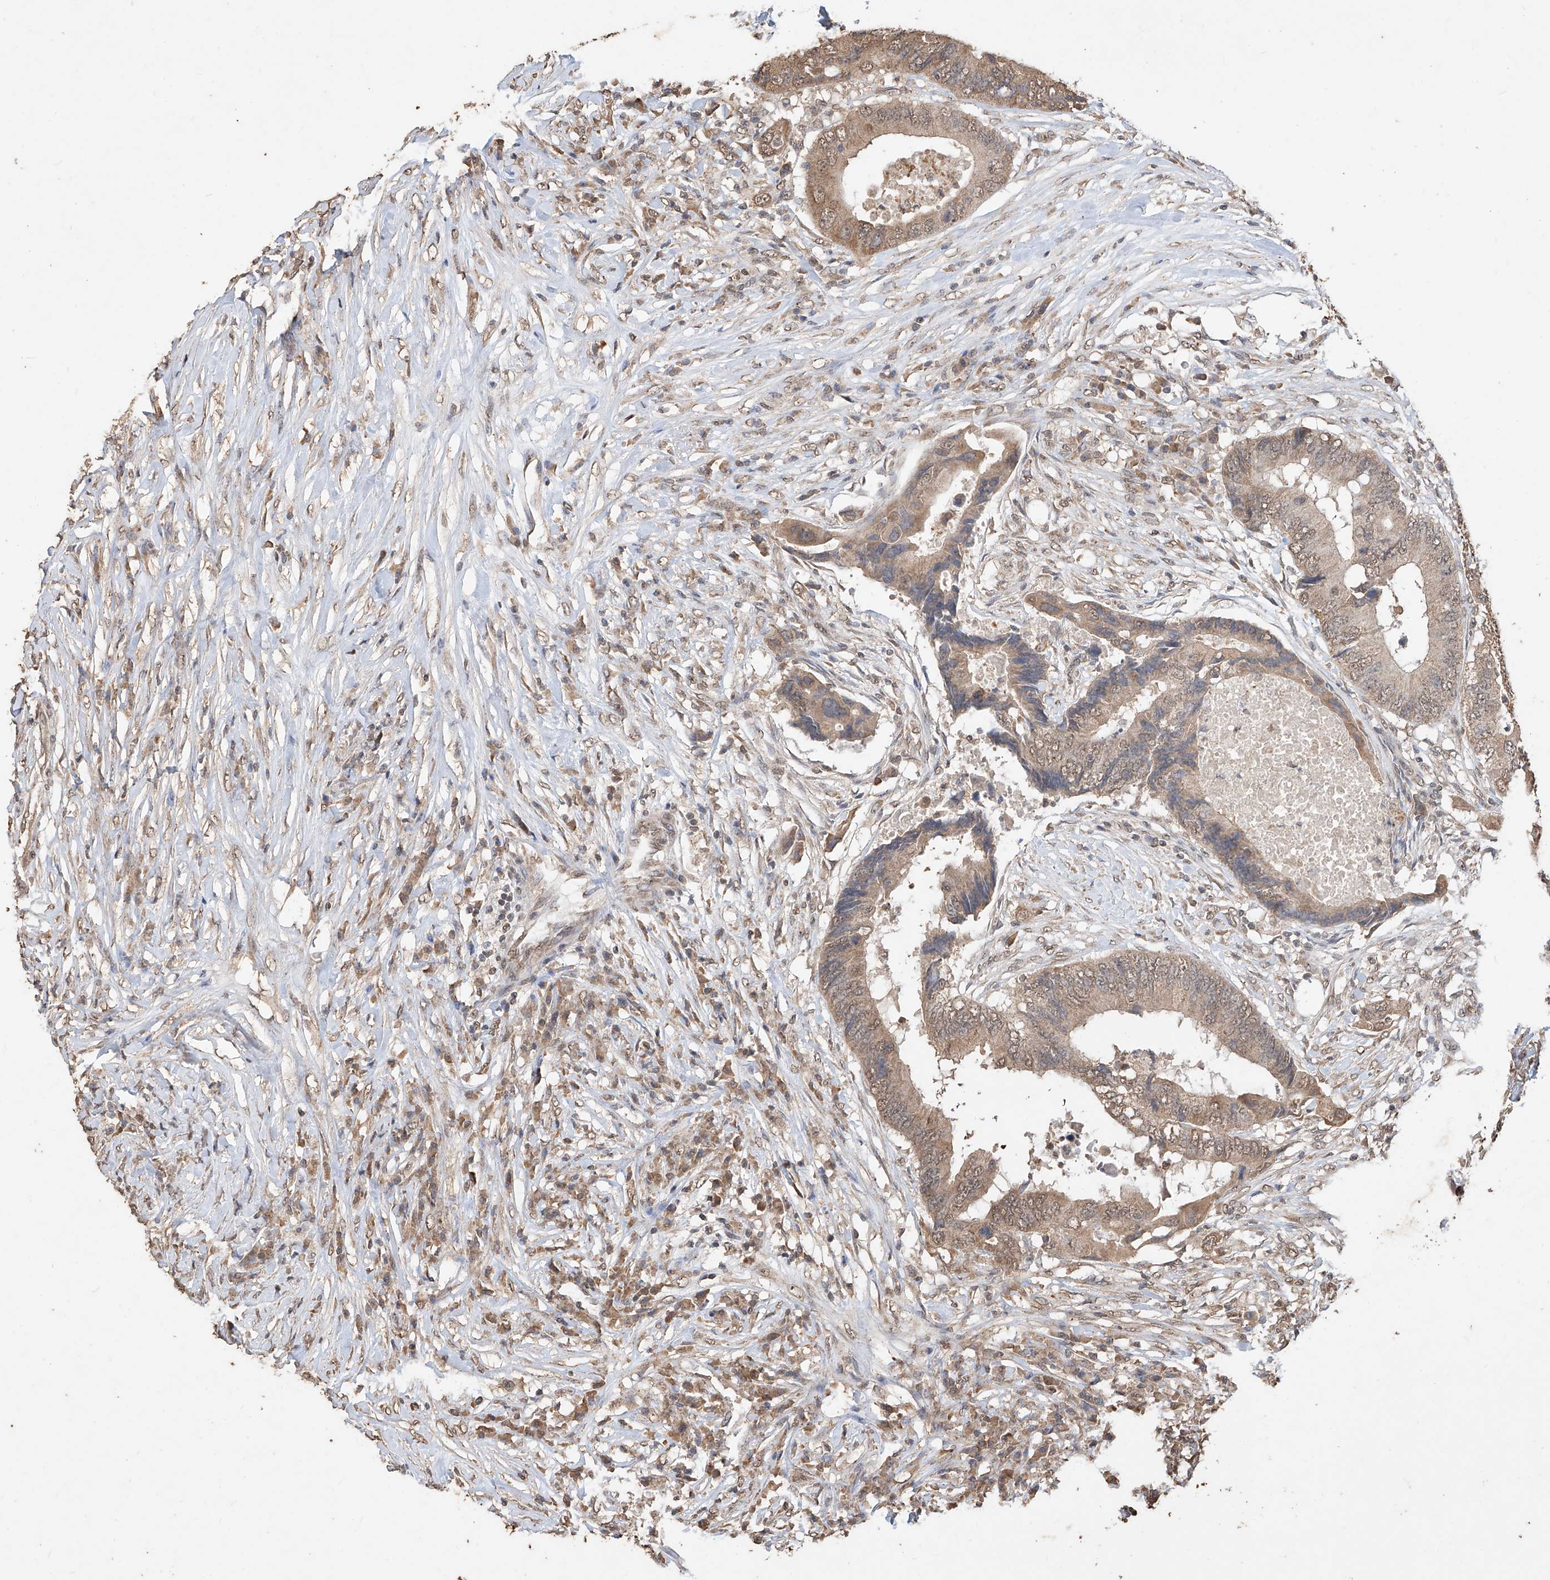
{"staining": {"intensity": "moderate", "quantity": ">75%", "location": "cytoplasmic/membranous,nuclear"}, "tissue": "colorectal cancer", "cell_type": "Tumor cells", "image_type": "cancer", "snomed": [{"axis": "morphology", "description": "Adenocarcinoma, NOS"}, {"axis": "topography", "description": "Colon"}], "caption": "High-power microscopy captured an immunohistochemistry image of adenocarcinoma (colorectal), revealing moderate cytoplasmic/membranous and nuclear staining in about >75% of tumor cells. Nuclei are stained in blue.", "gene": "ELOVL1", "patient": {"sex": "male", "age": 71}}